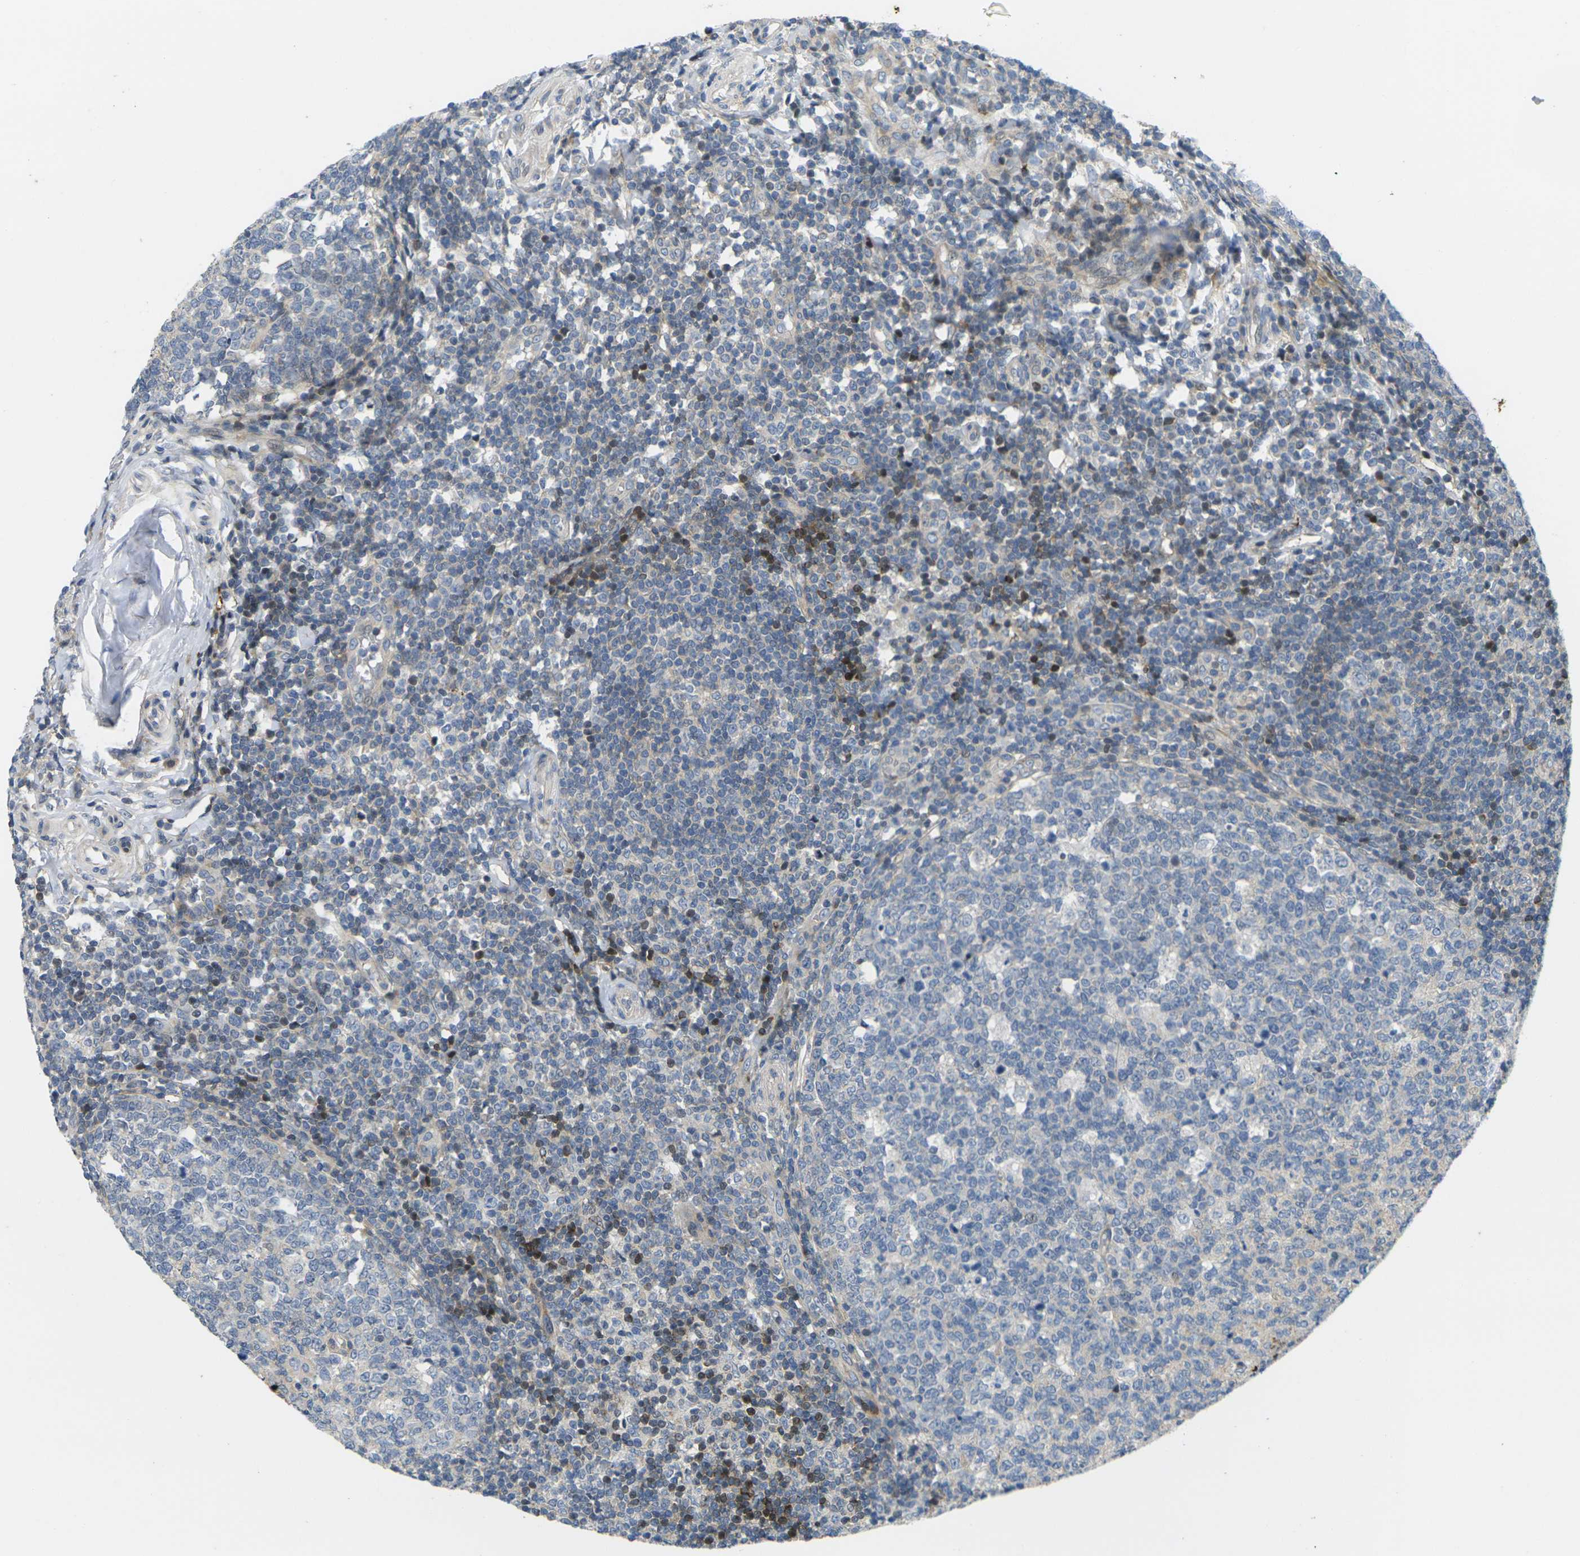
{"staining": {"intensity": "weak", "quantity": "25%-75%", "location": "cytoplasmic/membranous"}, "tissue": "tonsil", "cell_type": "Germinal center cells", "image_type": "normal", "snomed": [{"axis": "morphology", "description": "Normal tissue, NOS"}, {"axis": "topography", "description": "Tonsil"}], "caption": "Unremarkable tonsil exhibits weak cytoplasmic/membranous expression in approximately 25%-75% of germinal center cells.", "gene": "ROBO2", "patient": {"sex": "female", "age": 19}}